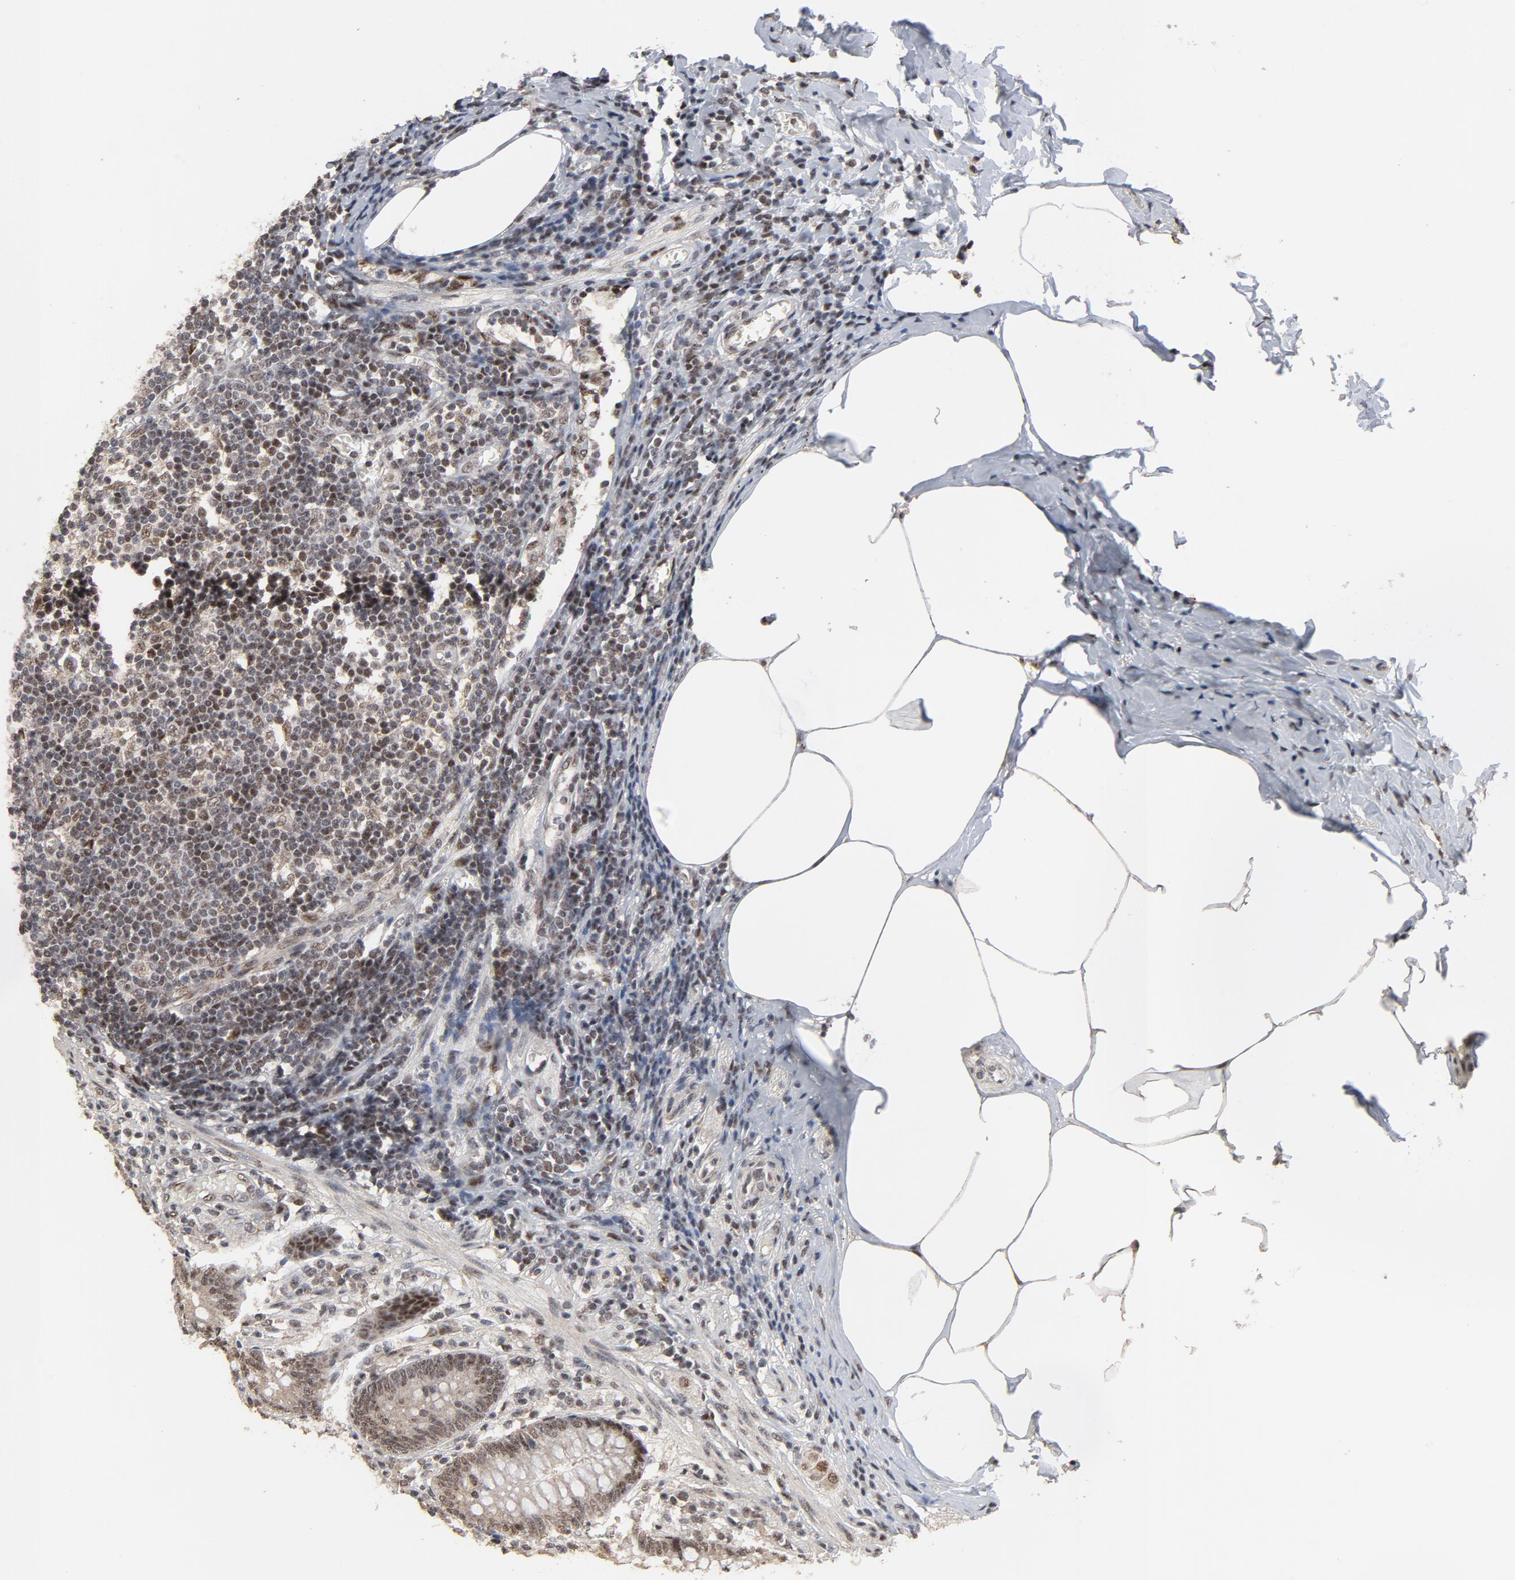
{"staining": {"intensity": "moderate", "quantity": ">75%", "location": "nuclear"}, "tissue": "appendix", "cell_type": "Glandular cells", "image_type": "normal", "snomed": [{"axis": "morphology", "description": "Normal tissue, NOS"}, {"axis": "morphology", "description": "Inflammation, NOS"}, {"axis": "topography", "description": "Appendix"}], "caption": "Human appendix stained for a protein (brown) demonstrates moderate nuclear positive staining in about >75% of glandular cells.", "gene": "TP53RK", "patient": {"sex": "male", "age": 46}}